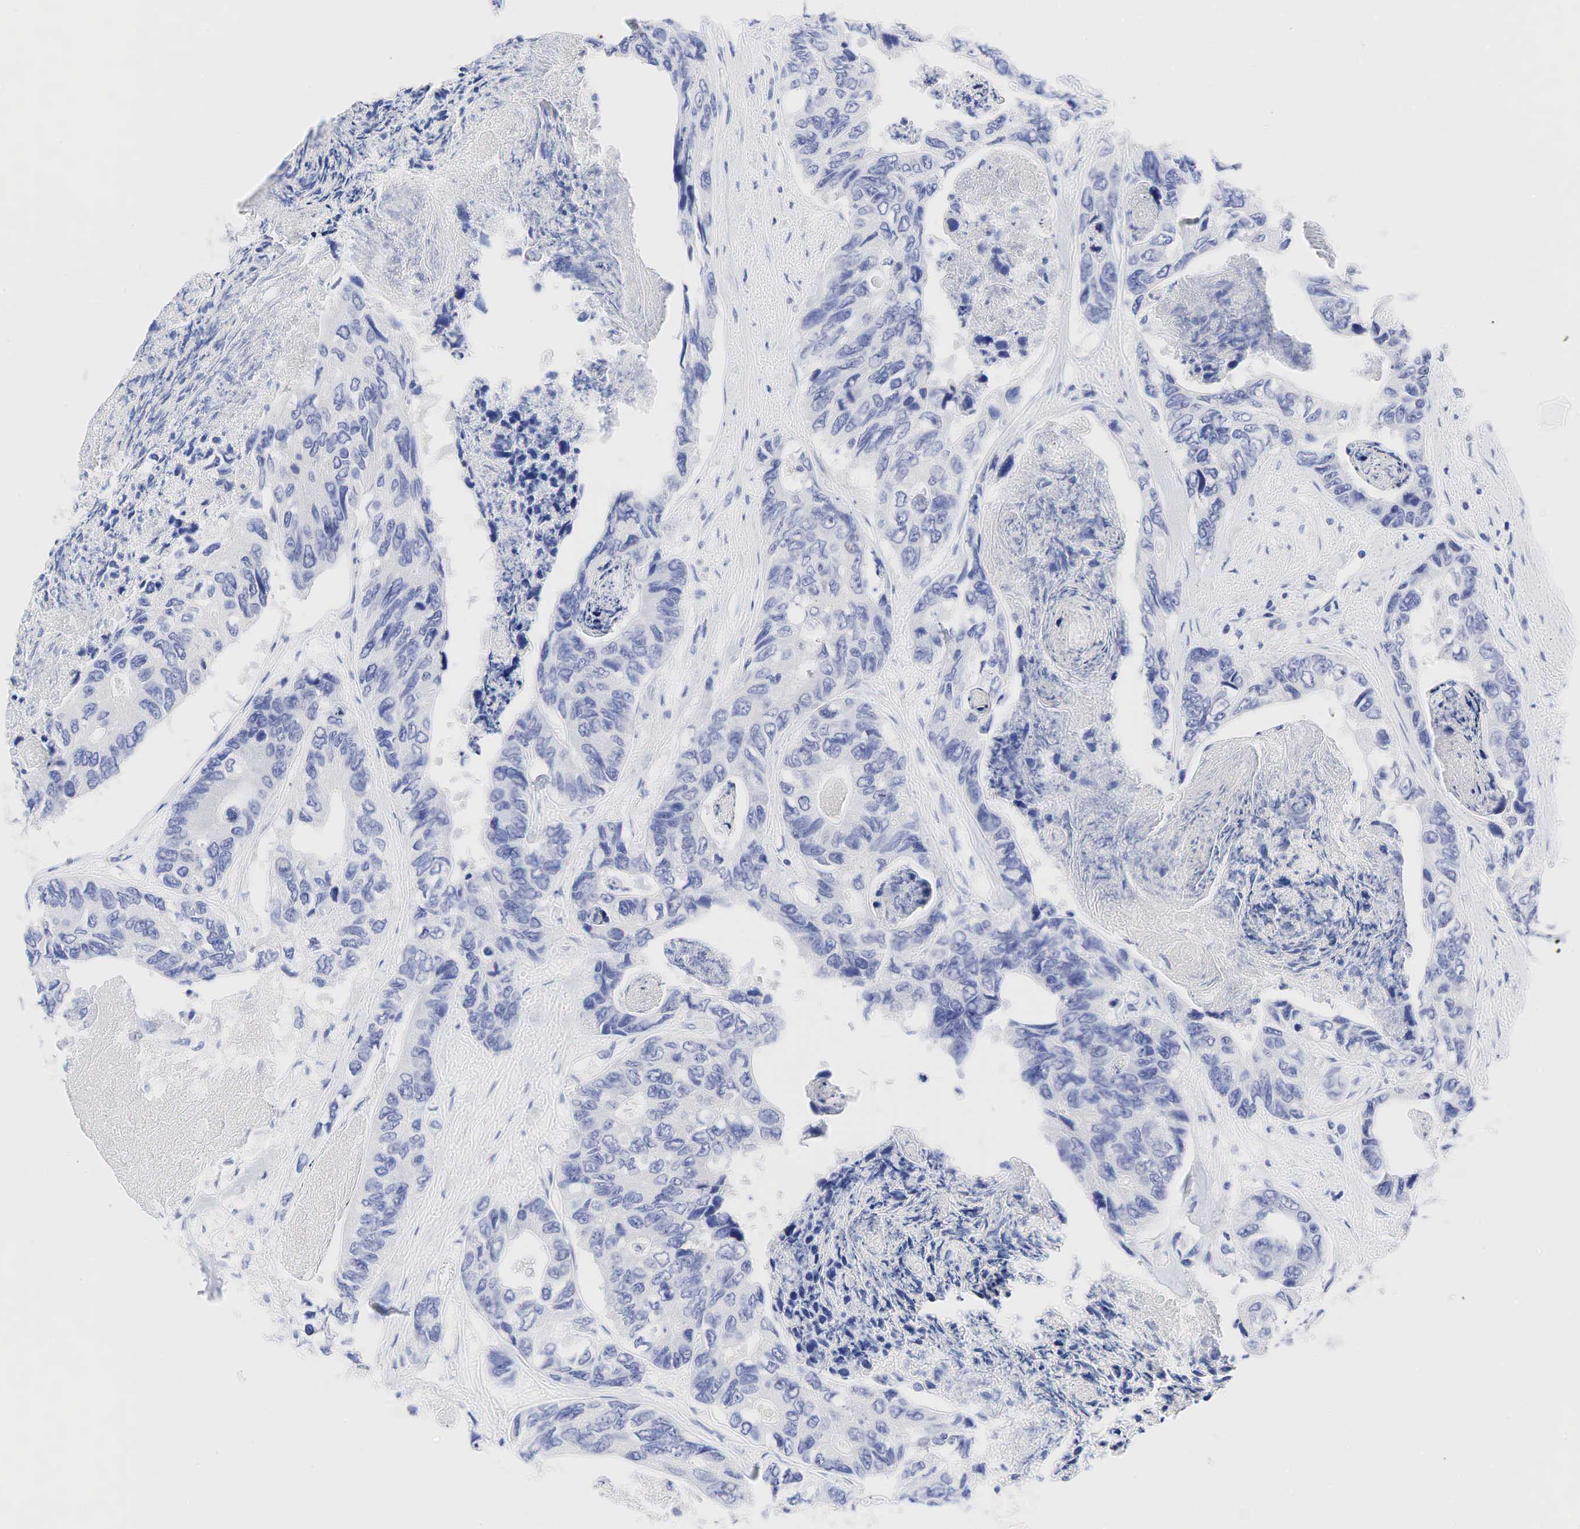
{"staining": {"intensity": "negative", "quantity": "none", "location": "none"}, "tissue": "colorectal cancer", "cell_type": "Tumor cells", "image_type": "cancer", "snomed": [{"axis": "morphology", "description": "Adenocarcinoma, NOS"}, {"axis": "topography", "description": "Colon"}], "caption": "There is no significant positivity in tumor cells of colorectal adenocarcinoma.", "gene": "AR", "patient": {"sex": "female", "age": 86}}